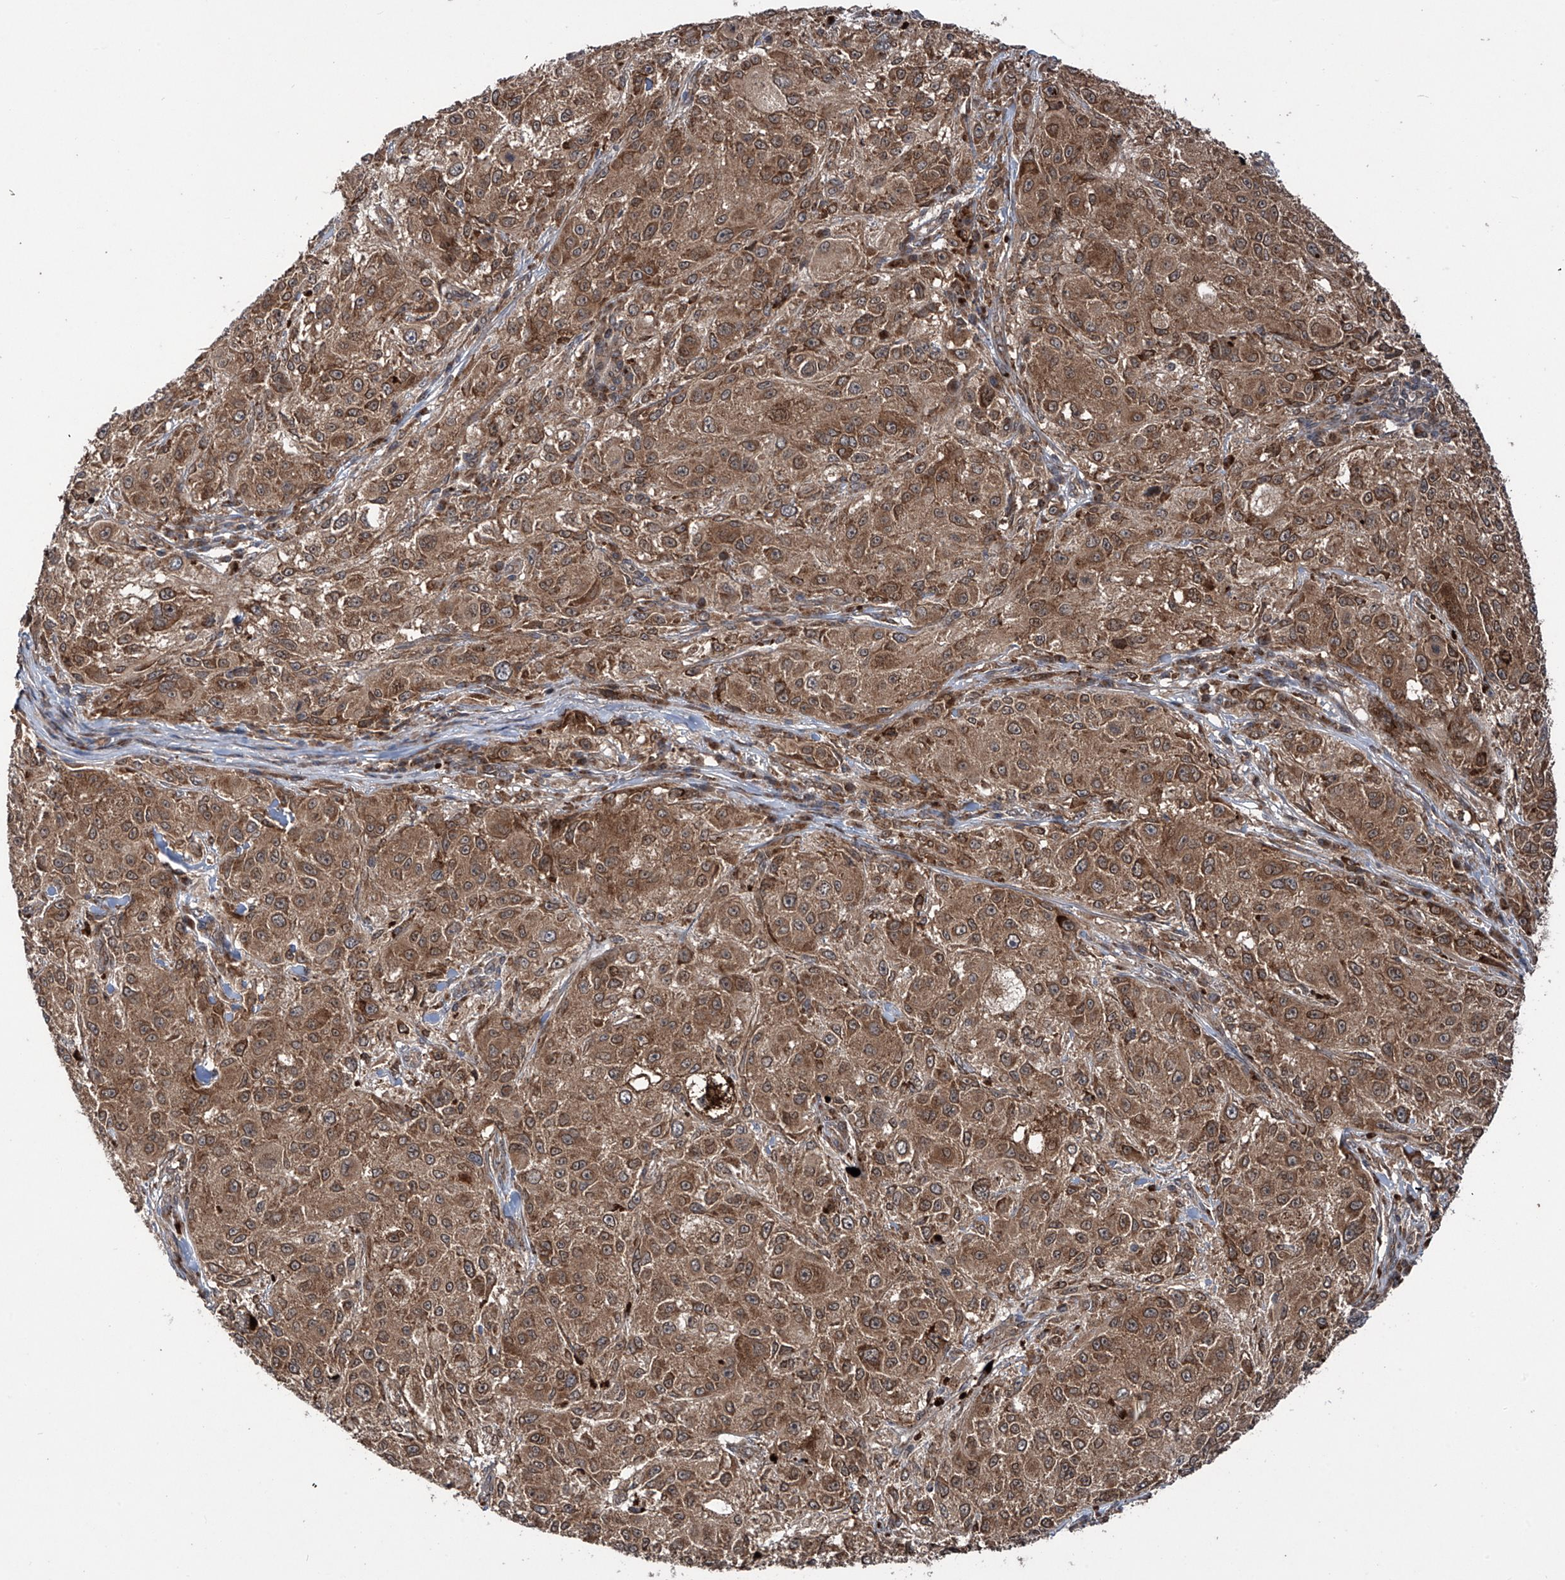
{"staining": {"intensity": "moderate", "quantity": ">75%", "location": "cytoplasmic/membranous"}, "tissue": "melanoma", "cell_type": "Tumor cells", "image_type": "cancer", "snomed": [{"axis": "morphology", "description": "Necrosis, NOS"}, {"axis": "morphology", "description": "Malignant melanoma, NOS"}, {"axis": "topography", "description": "Skin"}], "caption": "Protein expression analysis of human melanoma reveals moderate cytoplasmic/membranous expression in approximately >75% of tumor cells. Using DAB (3,3'-diaminobenzidine) (brown) and hematoxylin (blue) stains, captured at high magnification using brightfield microscopy.", "gene": "ZDHHC9", "patient": {"sex": "female", "age": 87}}